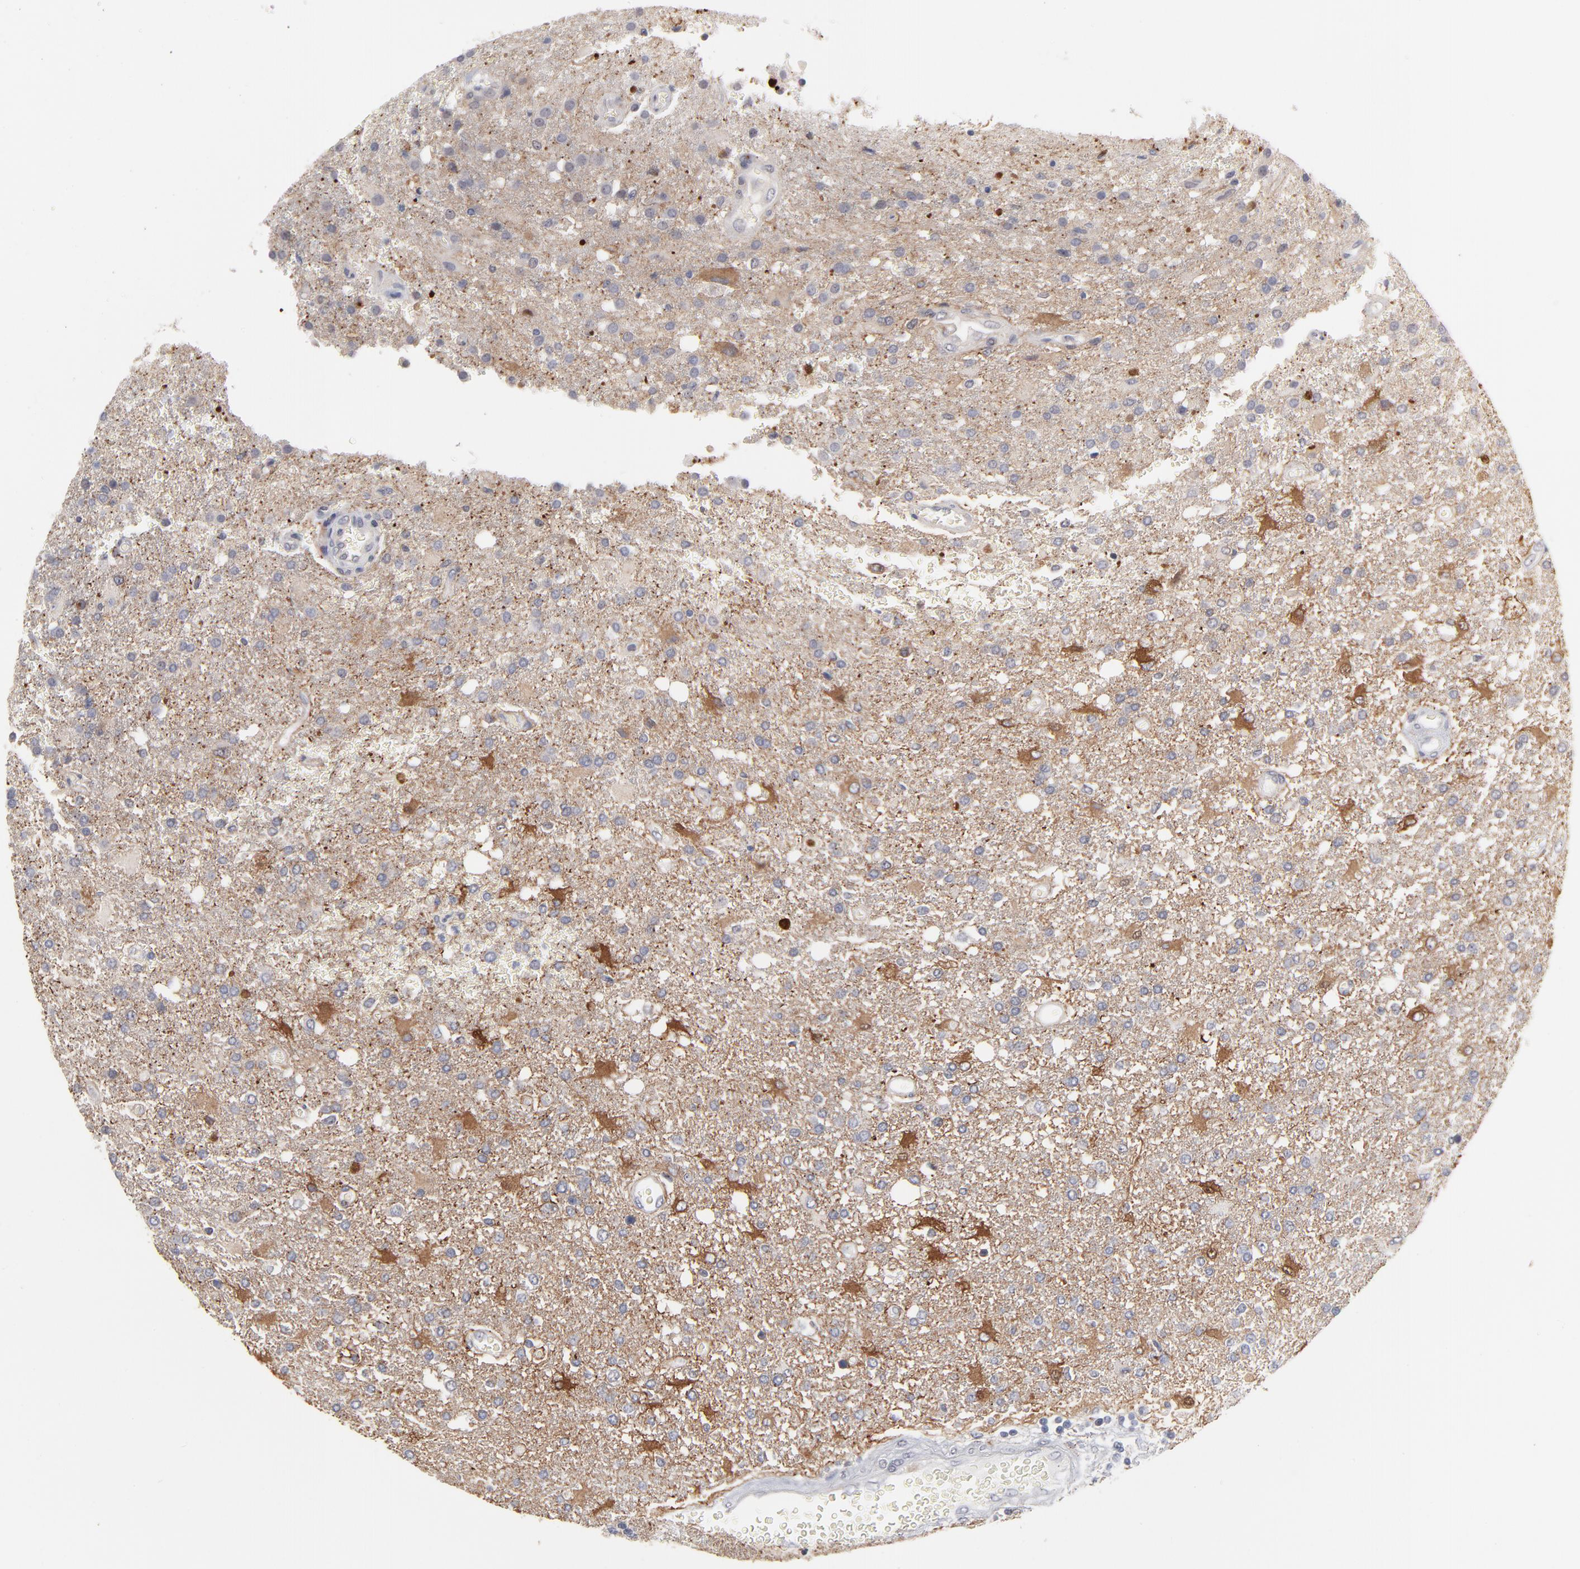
{"staining": {"intensity": "negative", "quantity": "none", "location": "none"}, "tissue": "glioma", "cell_type": "Tumor cells", "image_type": "cancer", "snomed": [{"axis": "morphology", "description": "Glioma, malignant, High grade"}, {"axis": "topography", "description": "Cerebral cortex"}], "caption": "Tumor cells show no significant staining in glioma.", "gene": "AURKA", "patient": {"sex": "male", "age": 79}}